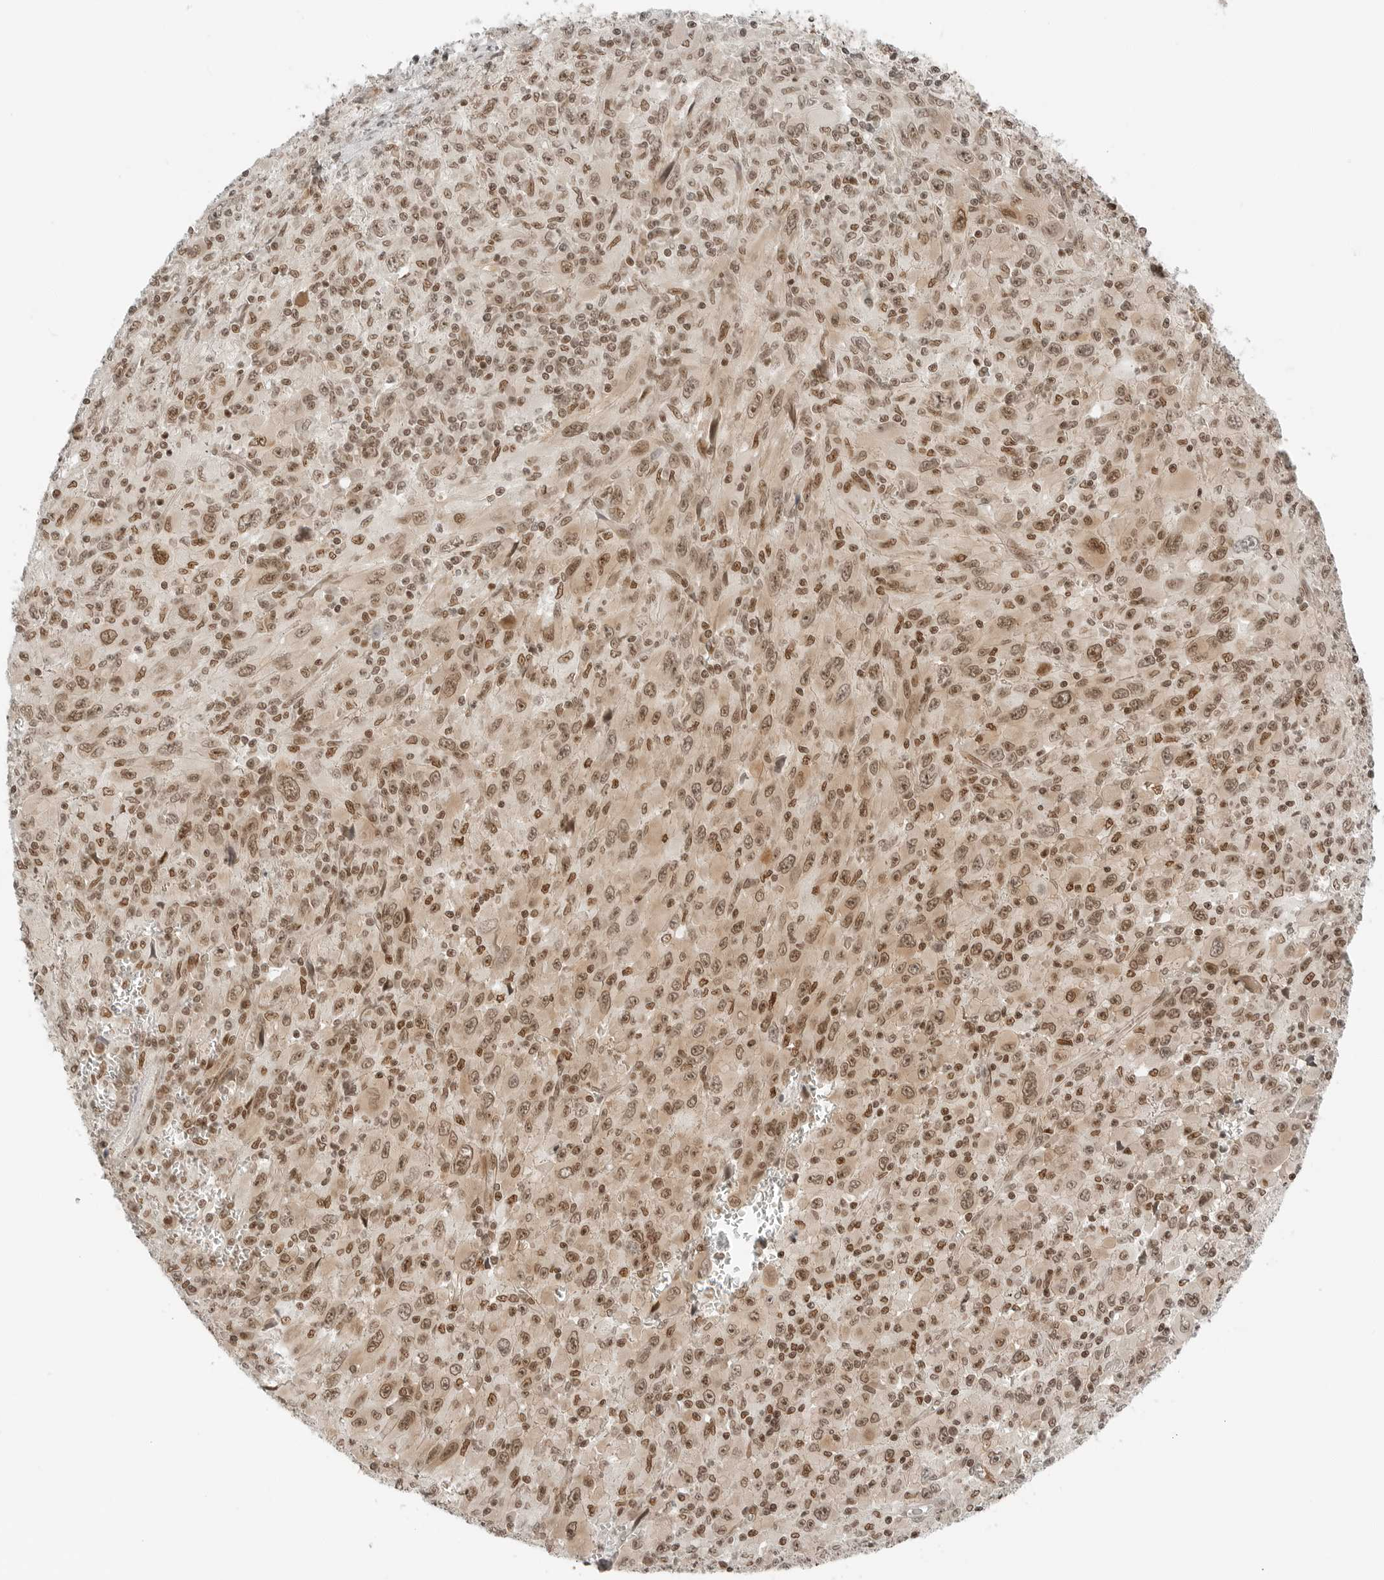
{"staining": {"intensity": "moderate", "quantity": ">75%", "location": "cytoplasmic/membranous,nuclear"}, "tissue": "melanoma", "cell_type": "Tumor cells", "image_type": "cancer", "snomed": [{"axis": "morphology", "description": "Malignant melanoma, Metastatic site"}, {"axis": "topography", "description": "Skin"}], "caption": "This histopathology image displays immunohistochemistry staining of melanoma, with medium moderate cytoplasmic/membranous and nuclear expression in about >75% of tumor cells.", "gene": "CRTC2", "patient": {"sex": "female", "age": 56}}